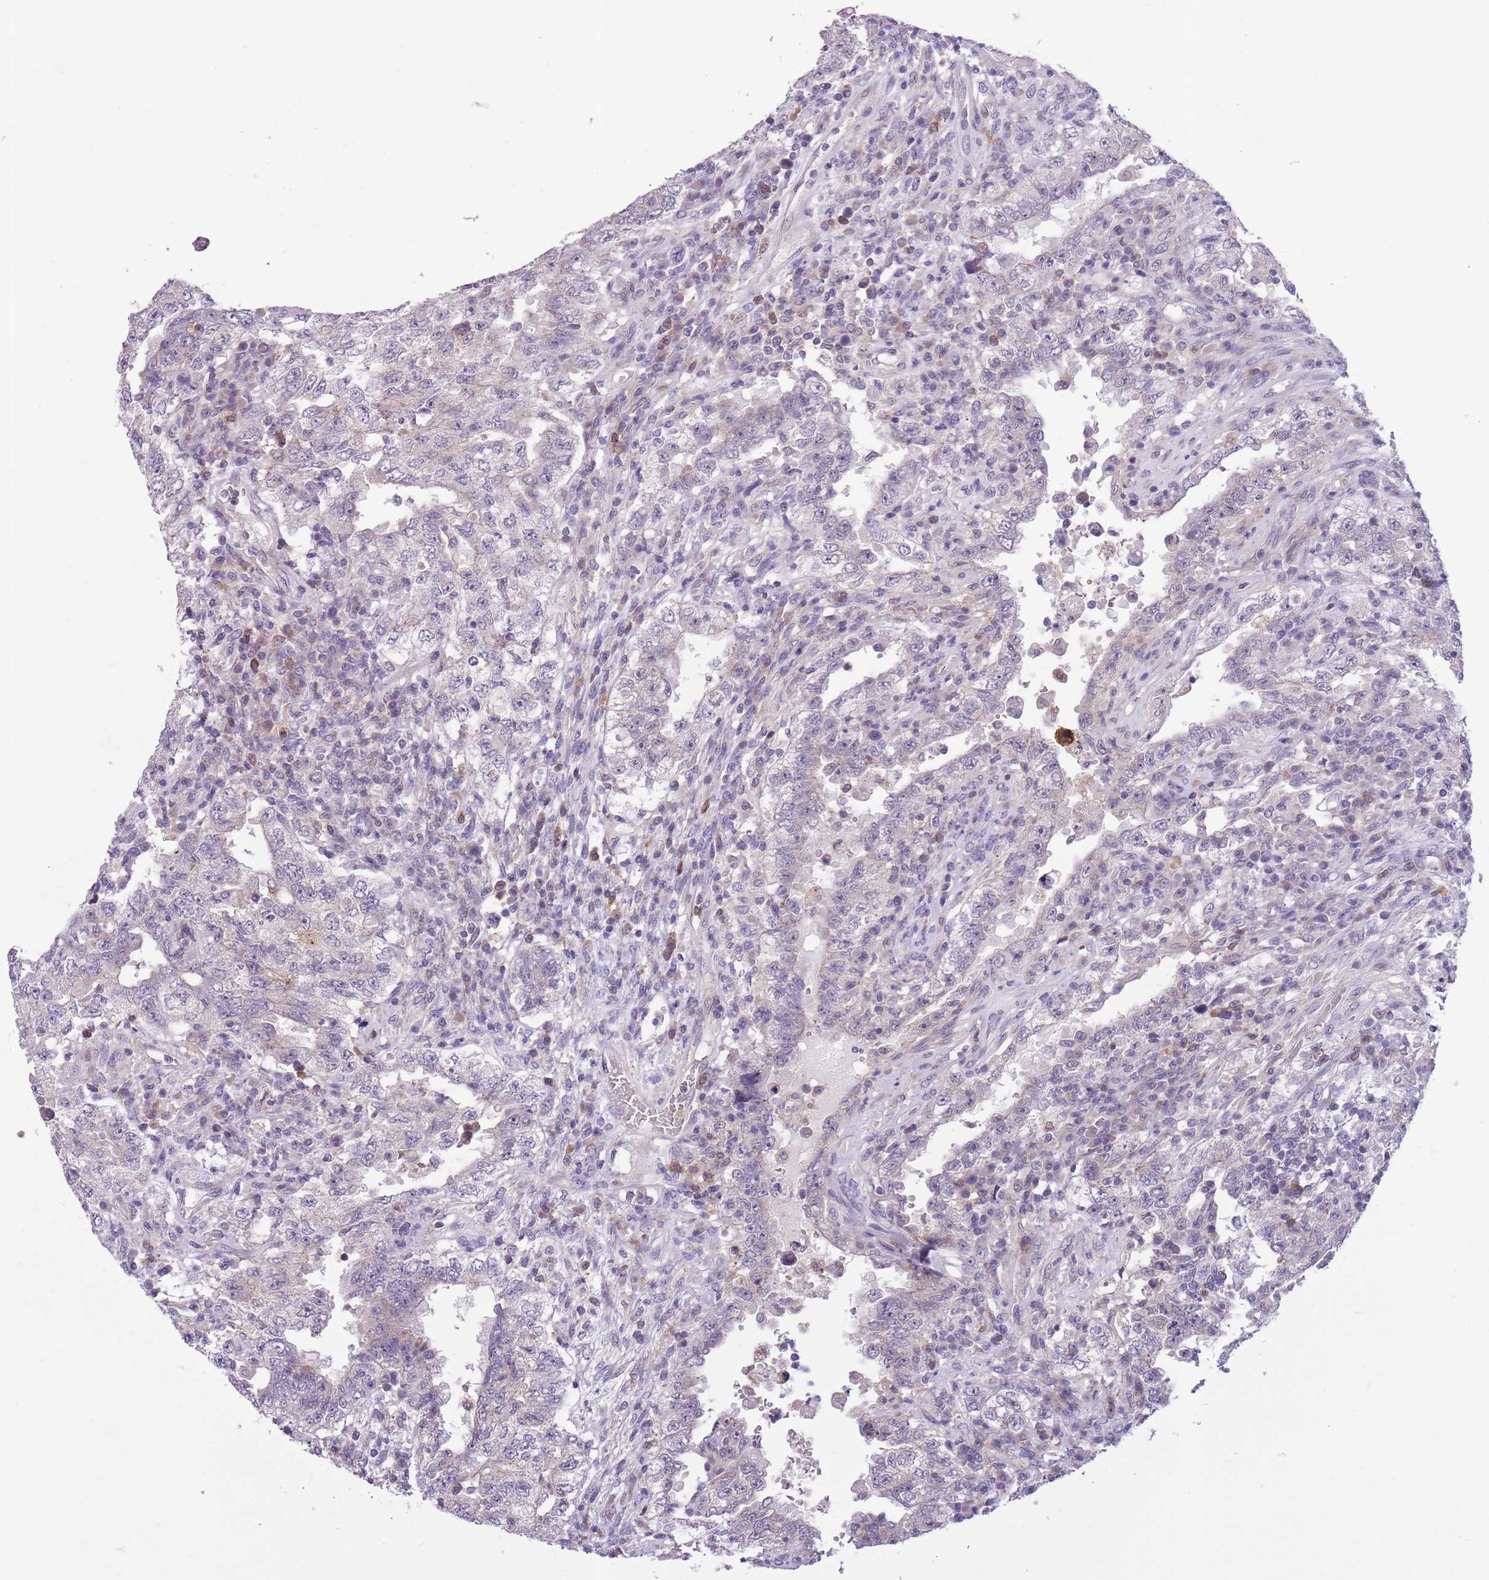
{"staining": {"intensity": "negative", "quantity": "none", "location": "none"}, "tissue": "testis cancer", "cell_type": "Tumor cells", "image_type": "cancer", "snomed": [{"axis": "morphology", "description": "Carcinoma, Embryonal, NOS"}, {"axis": "topography", "description": "Testis"}], "caption": "IHC histopathology image of neoplastic tissue: human testis embryonal carcinoma stained with DAB (3,3'-diaminobenzidine) reveals no significant protein positivity in tumor cells.", "gene": "JAML", "patient": {"sex": "male", "age": 26}}